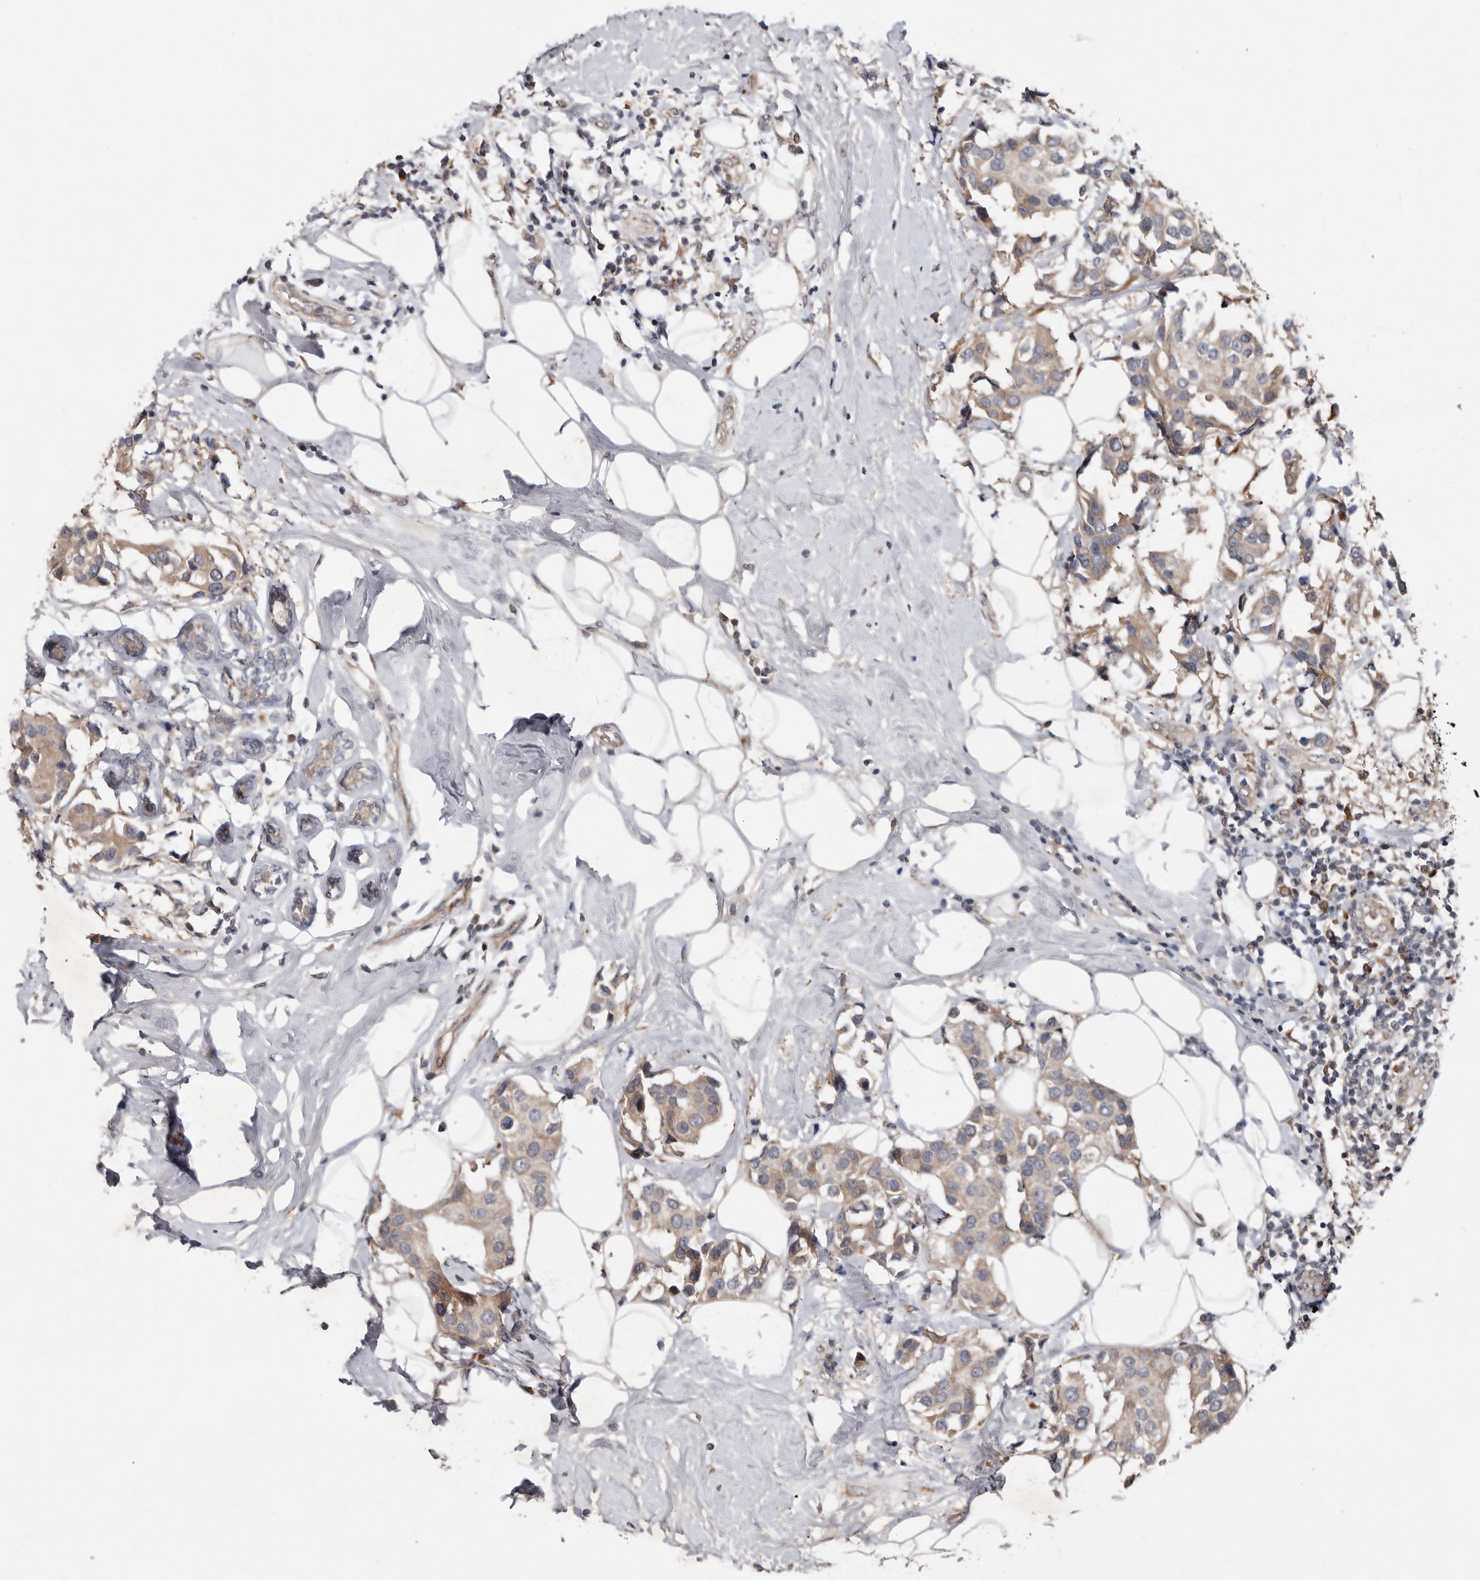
{"staining": {"intensity": "weak", "quantity": "25%-75%", "location": "cytoplasmic/membranous"}, "tissue": "breast cancer", "cell_type": "Tumor cells", "image_type": "cancer", "snomed": [{"axis": "morphology", "description": "Normal tissue, NOS"}, {"axis": "morphology", "description": "Duct carcinoma"}, {"axis": "topography", "description": "Breast"}], "caption": "Breast invasive ductal carcinoma stained with a brown dye shows weak cytoplasmic/membranous positive expression in approximately 25%-75% of tumor cells.", "gene": "CHML", "patient": {"sex": "female", "age": 39}}